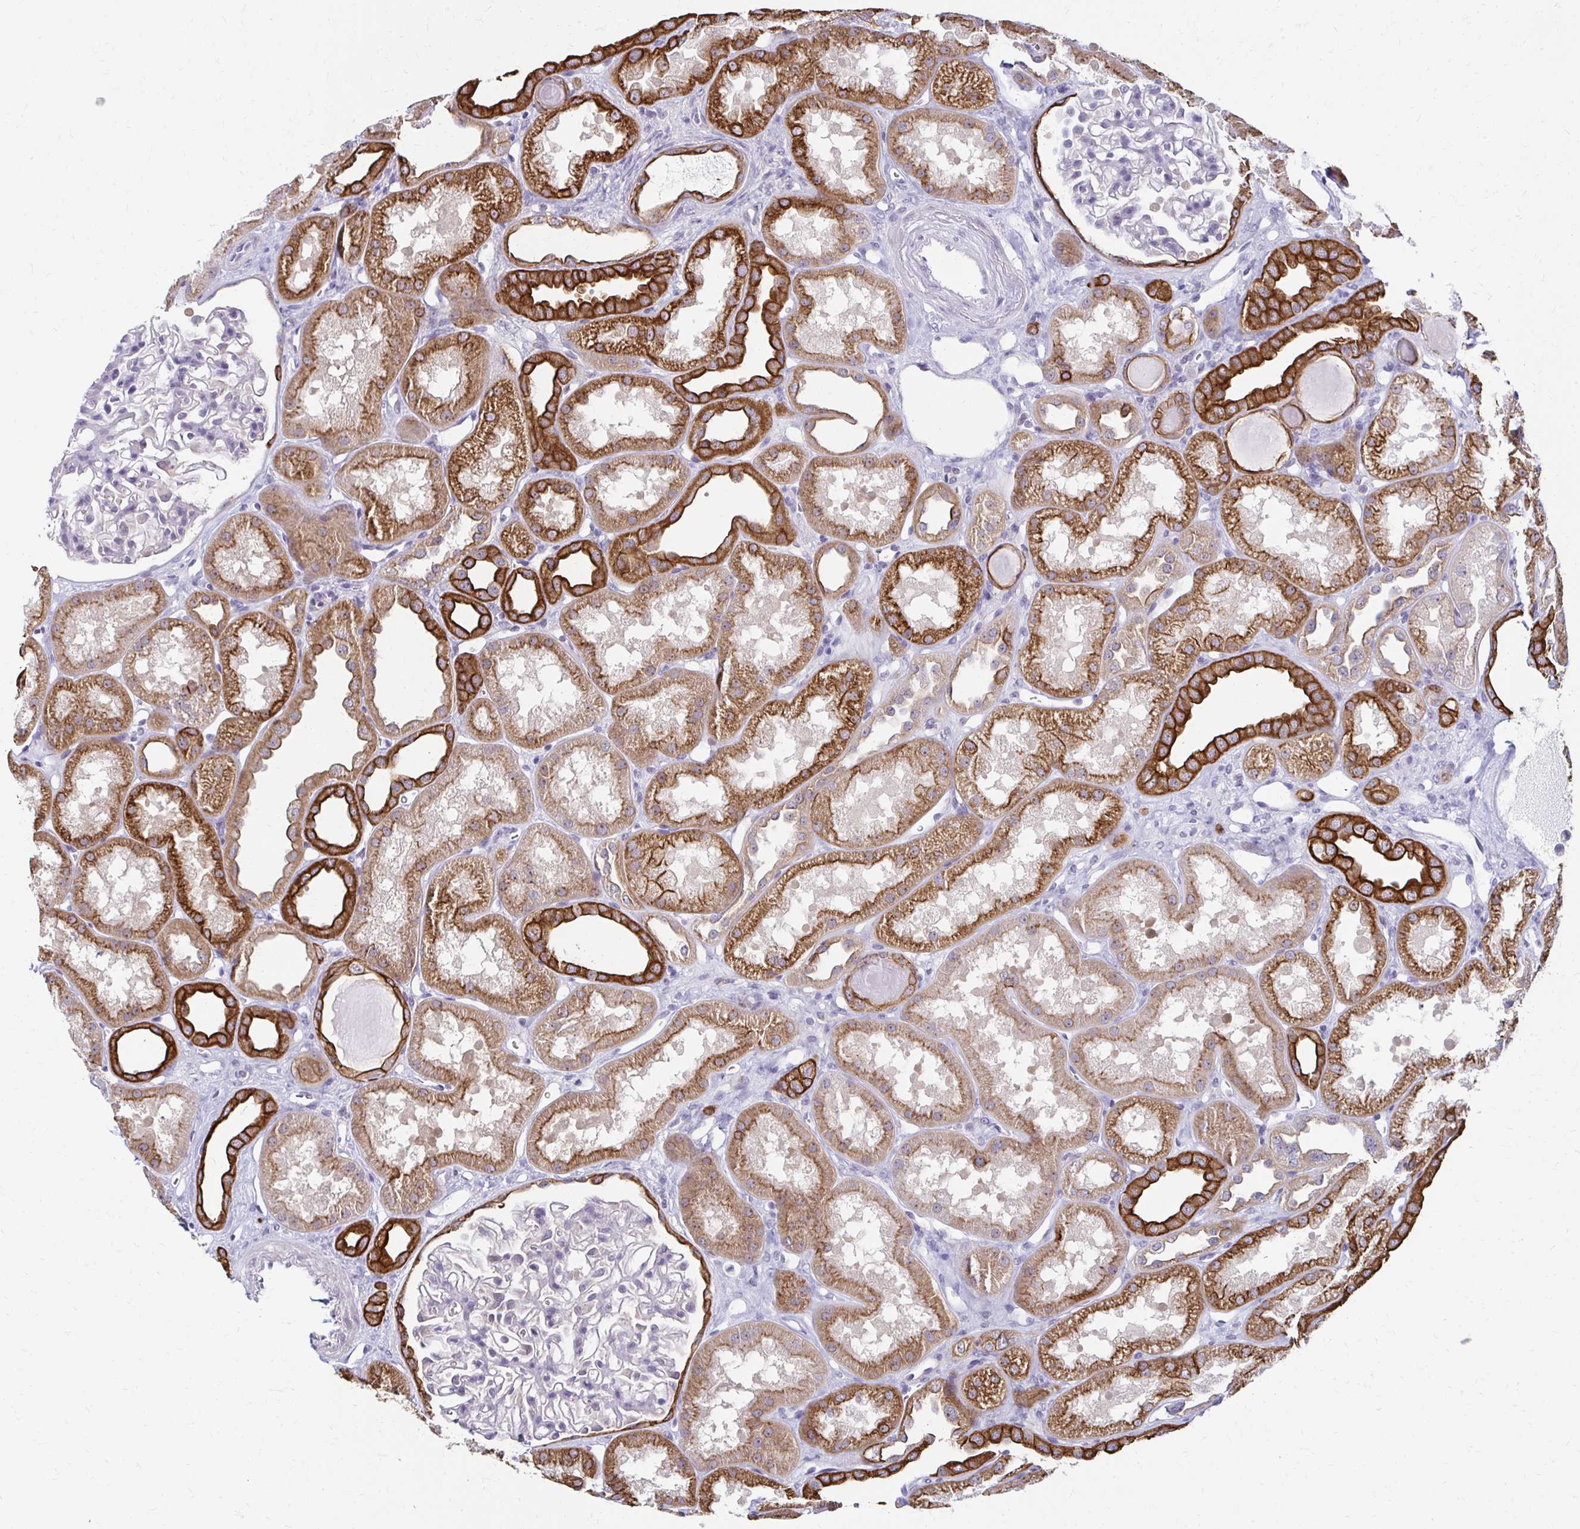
{"staining": {"intensity": "negative", "quantity": "none", "location": "none"}, "tissue": "kidney", "cell_type": "Cells in glomeruli", "image_type": "normal", "snomed": [{"axis": "morphology", "description": "Normal tissue, NOS"}, {"axis": "topography", "description": "Kidney"}], "caption": "IHC photomicrograph of benign kidney stained for a protein (brown), which reveals no positivity in cells in glomeruli. (DAB IHC visualized using brightfield microscopy, high magnification).", "gene": "C1QTNF2", "patient": {"sex": "male", "age": 61}}